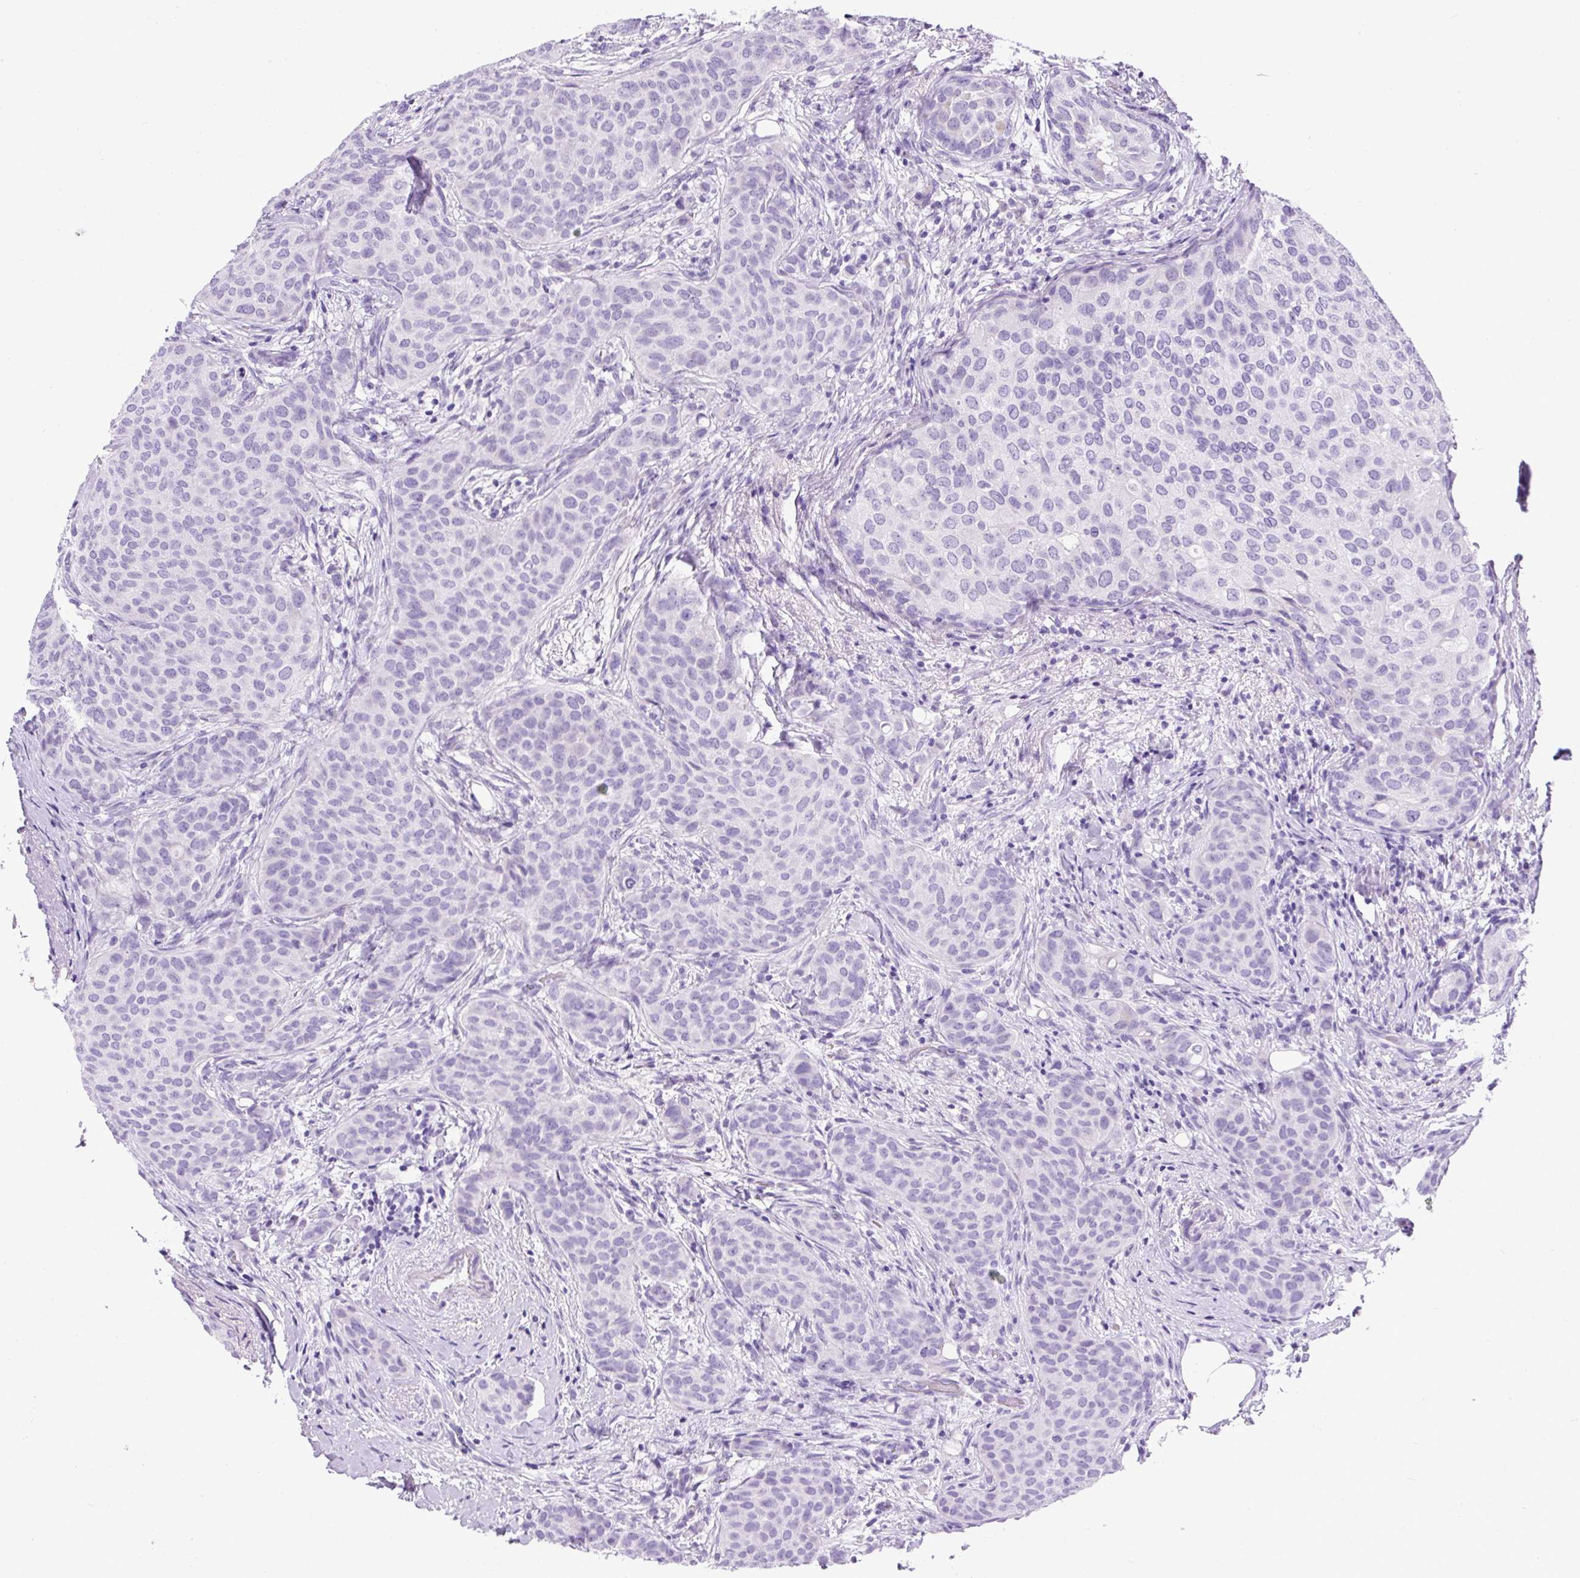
{"staining": {"intensity": "negative", "quantity": "none", "location": "none"}, "tissue": "breast cancer", "cell_type": "Tumor cells", "image_type": "cancer", "snomed": [{"axis": "morphology", "description": "Duct carcinoma"}, {"axis": "topography", "description": "Breast"}], "caption": "DAB immunohistochemical staining of breast infiltrating ductal carcinoma displays no significant staining in tumor cells.", "gene": "UPP1", "patient": {"sex": "female", "age": 47}}